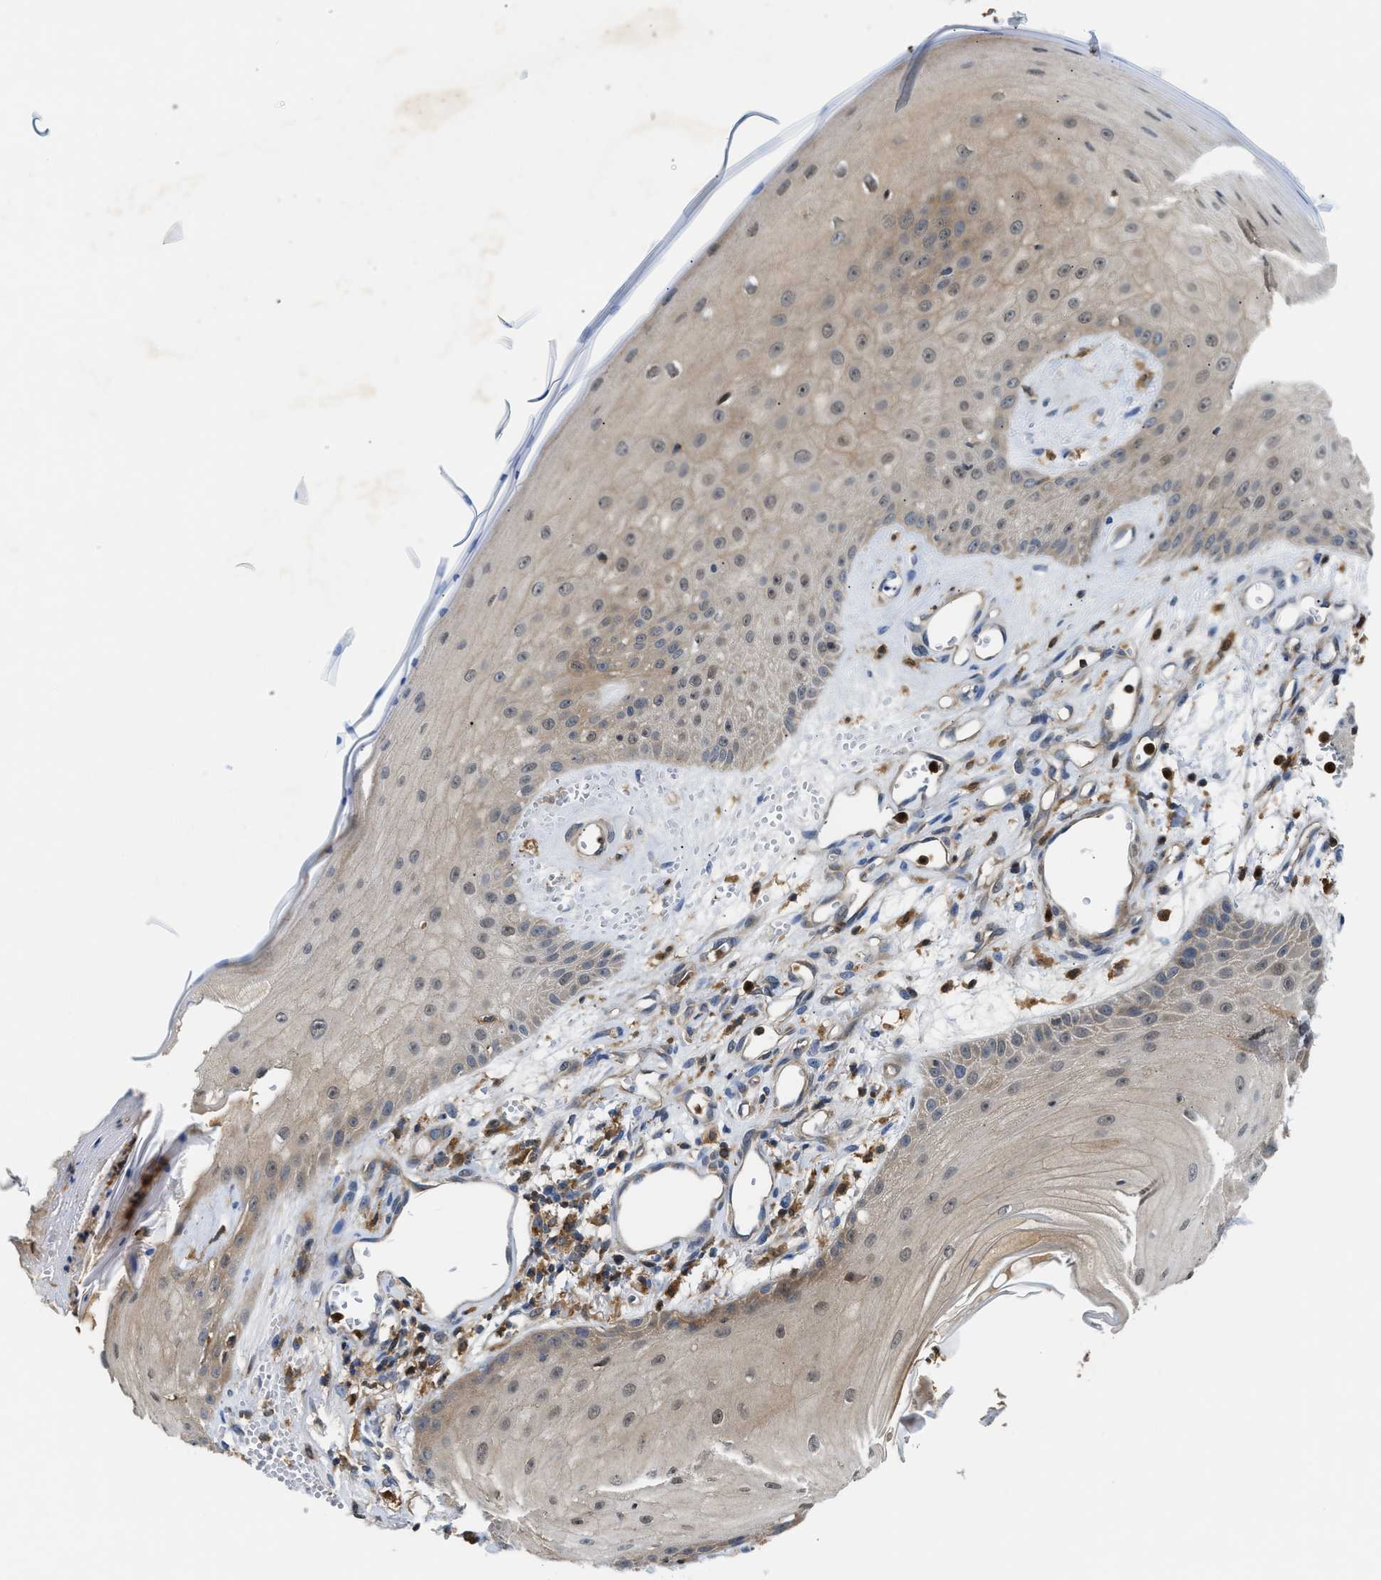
{"staining": {"intensity": "moderate", "quantity": "25%-75%", "location": "cytoplasmic/membranous"}, "tissue": "skin cancer", "cell_type": "Tumor cells", "image_type": "cancer", "snomed": [{"axis": "morphology", "description": "Squamous cell carcinoma, NOS"}, {"axis": "topography", "description": "Skin"}], "caption": "Tumor cells exhibit moderate cytoplasmic/membranous positivity in about 25%-75% of cells in skin squamous cell carcinoma.", "gene": "OSTF1", "patient": {"sex": "male", "age": 74}}